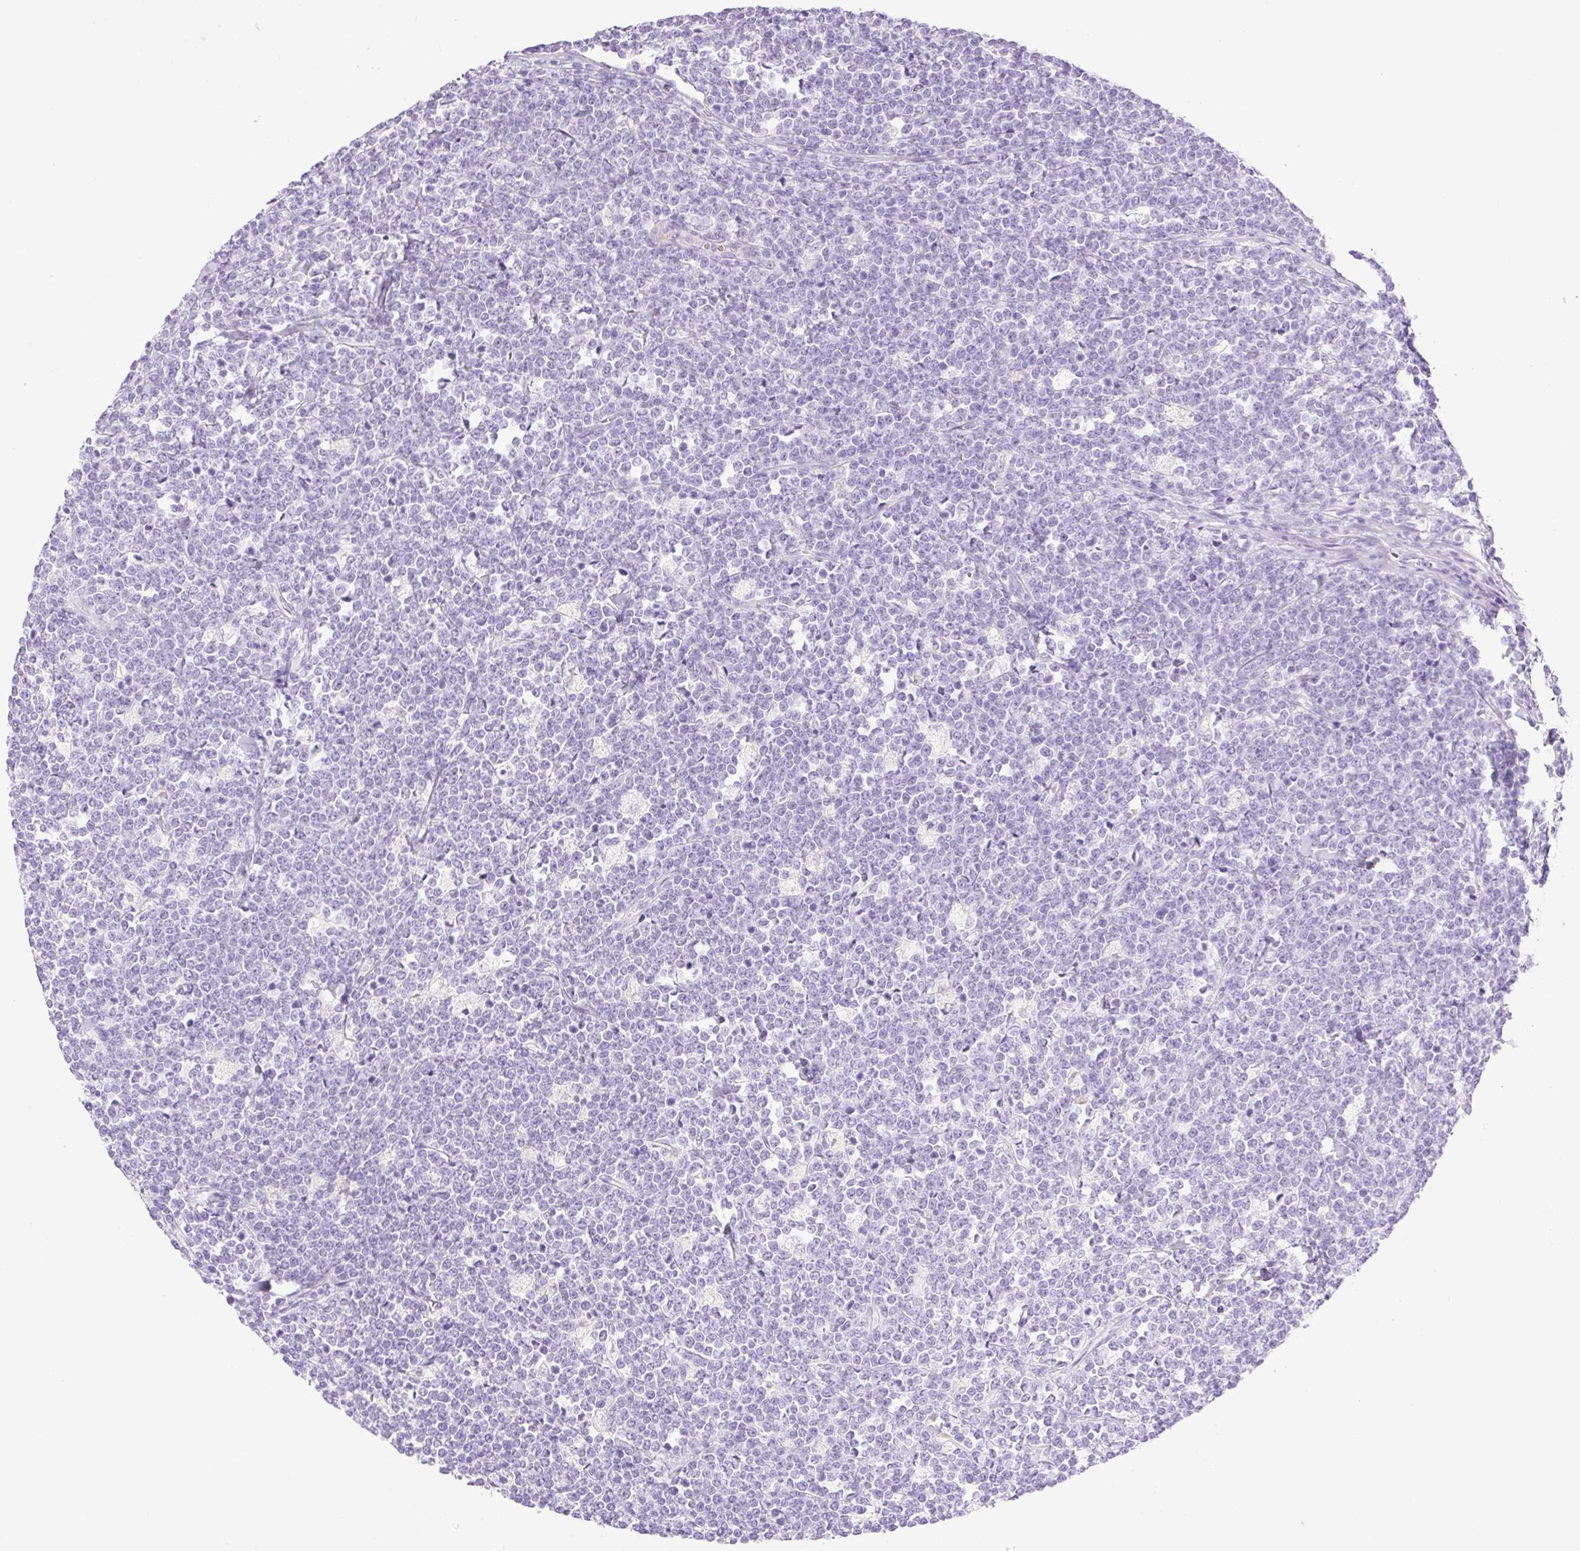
{"staining": {"intensity": "negative", "quantity": "none", "location": "none"}, "tissue": "lymphoma", "cell_type": "Tumor cells", "image_type": "cancer", "snomed": [{"axis": "morphology", "description": "Malignant lymphoma, non-Hodgkin's type, High grade"}, {"axis": "topography", "description": "Small intestine"}], "caption": "Histopathology image shows no protein staining in tumor cells of lymphoma tissue. (DAB (3,3'-diaminobenzidine) IHC, high magnification).", "gene": "PALM3", "patient": {"sex": "male", "age": 8}}